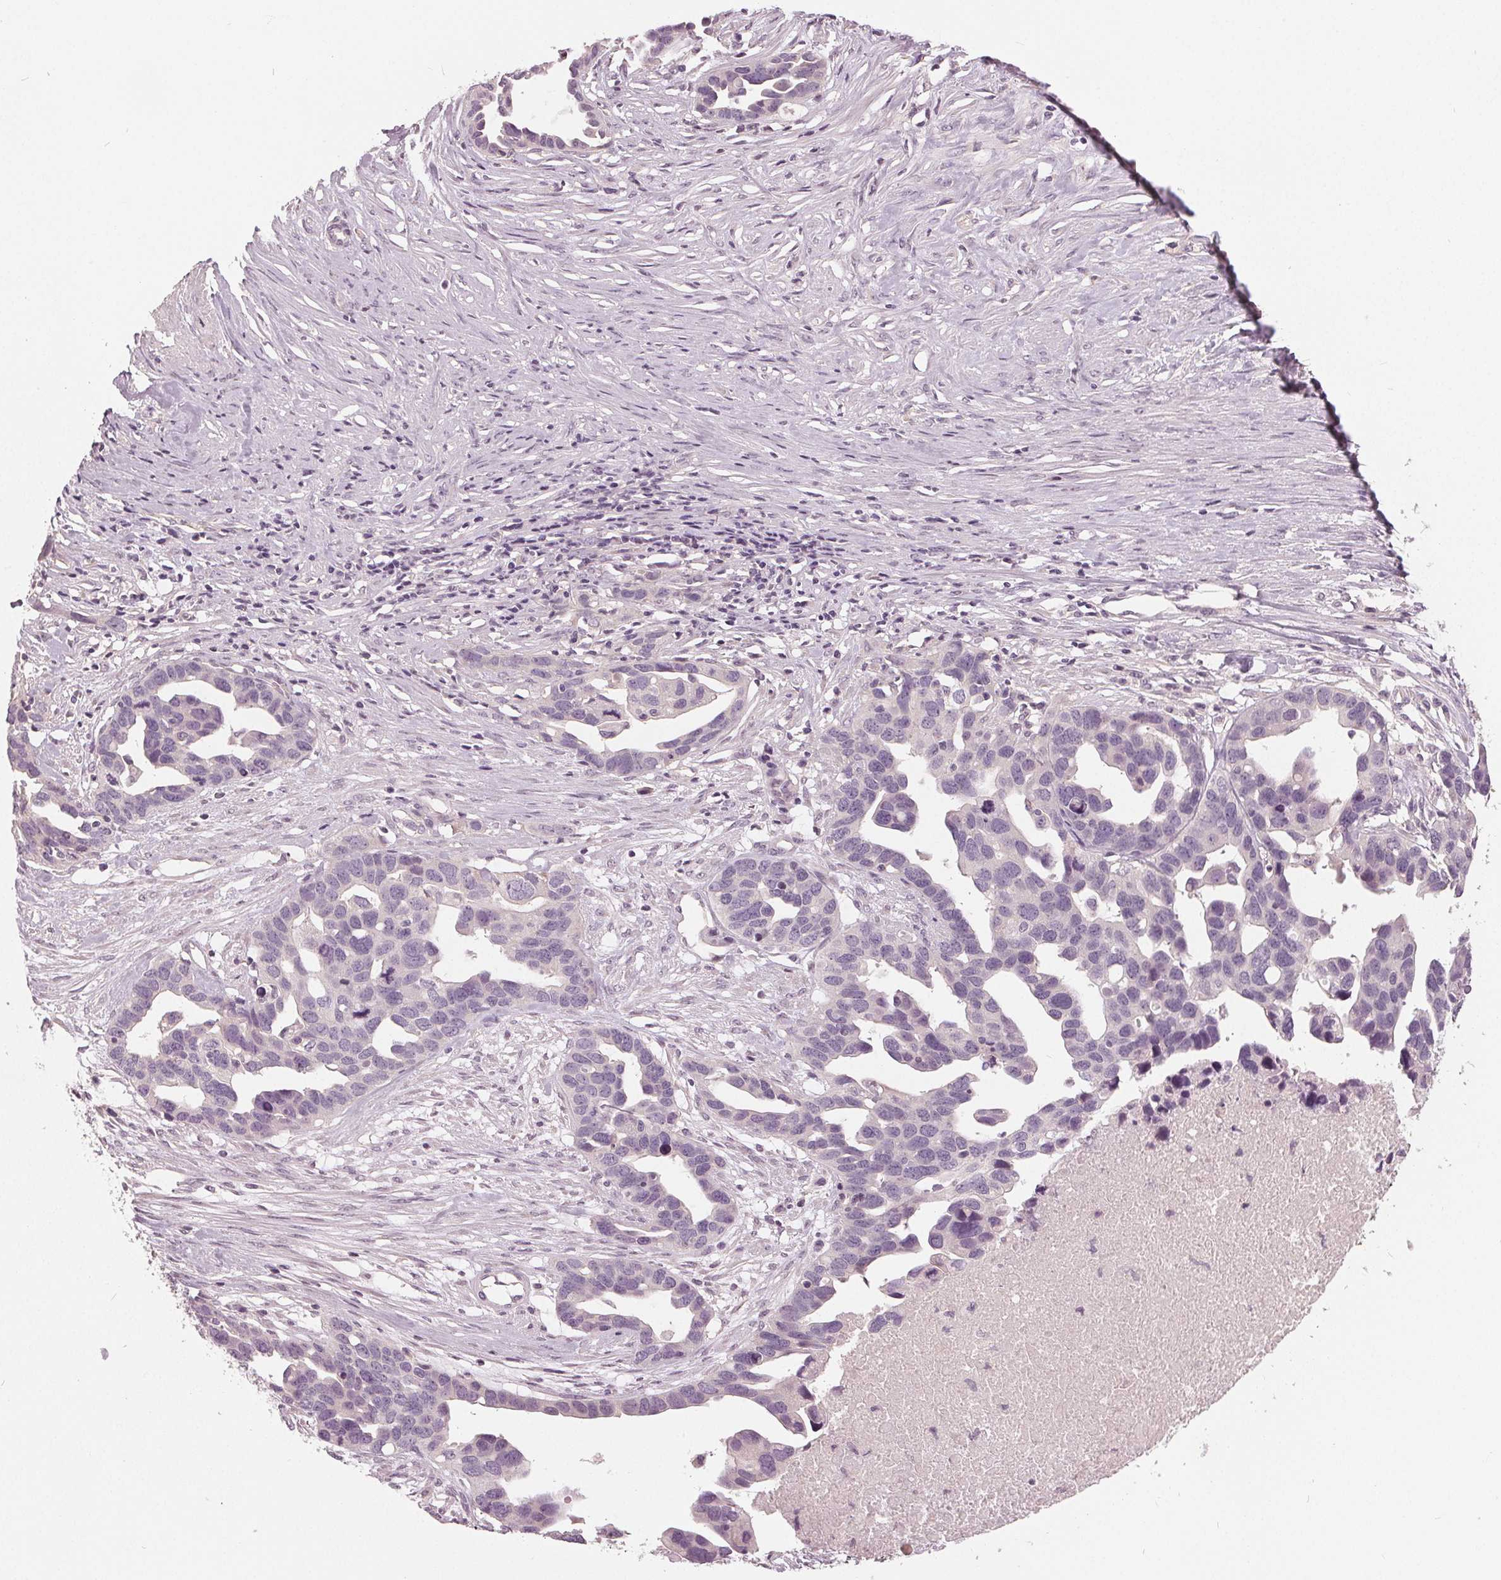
{"staining": {"intensity": "negative", "quantity": "none", "location": "none"}, "tissue": "ovarian cancer", "cell_type": "Tumor cells", "image_type": "cancer", "snomed": [{"axis": "morphology", "description": "Cystadenocarcinoma, serous, NOS"}, {"axis": "topography", "description": "Ovary"}], "caption": "An IHC micrograph of serous cystadenocarcinoma (ovarian) is shown. There is no staining in tumor cells of serous cystadenocarcinoma (ovarian).", "gene": "KLK13", "patient": {"sex": "female", "age": 54}}